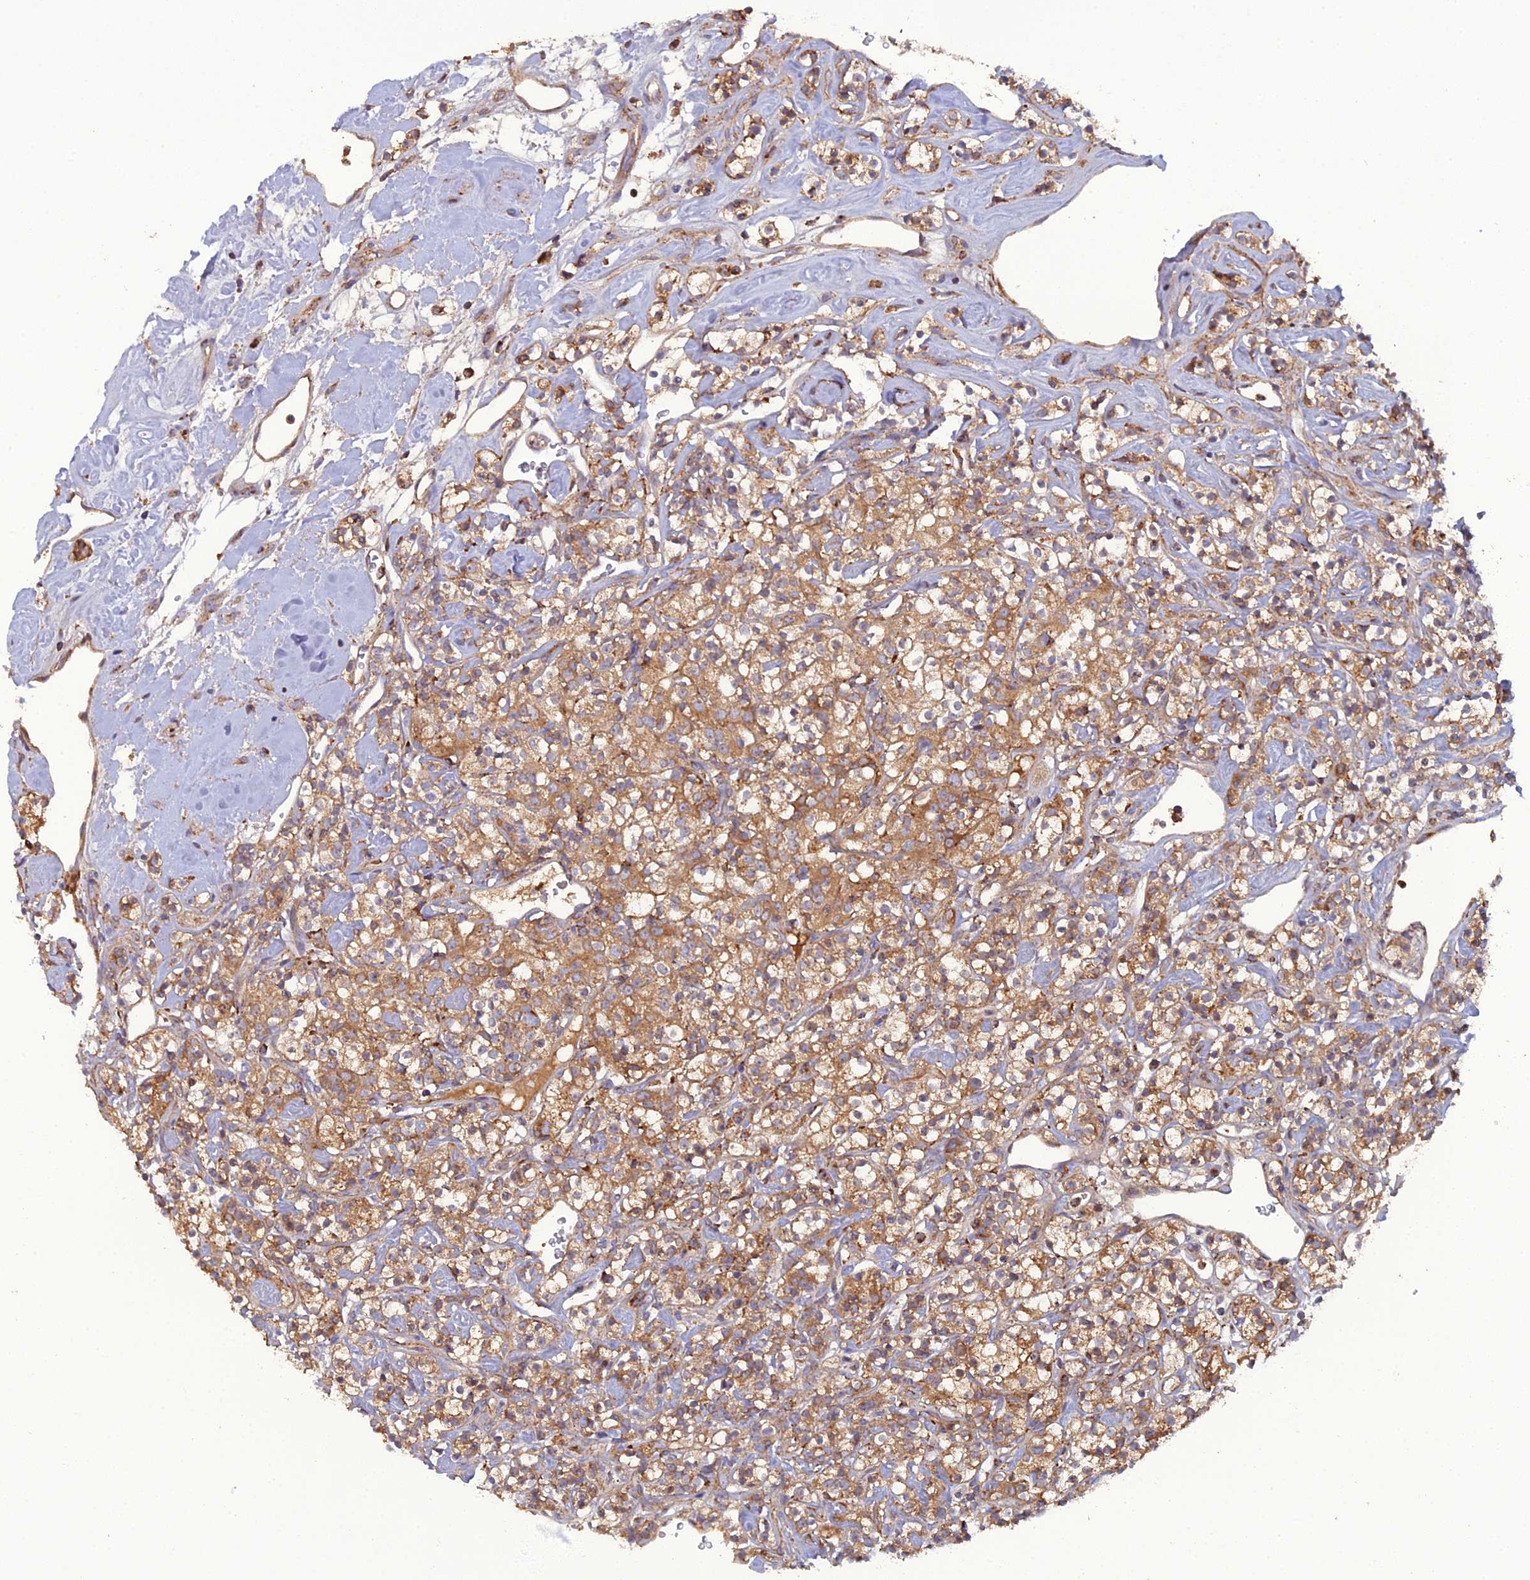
{"staining": {"intensity": "moderate", "quantity": ">75%", "location": "cytoplasmic/membranous"}, "tissue": "renal cancer", "cell_type": "Tumor cells", "image_type": "cancer", "snomed": [{"axis": "morphology", "description": "Adenocarcinoma, NOS"}, {"axis": "topography", "description": "Kidney"}], "caption": "This image exhibits IHC staining of adenocarcinoma (renal), with medium moderate cytoplasmic/membranous staining in approximately >75% of tumor cells.", "gene": "LNPEP", "patient": {"sex": "male", "age": 77}}